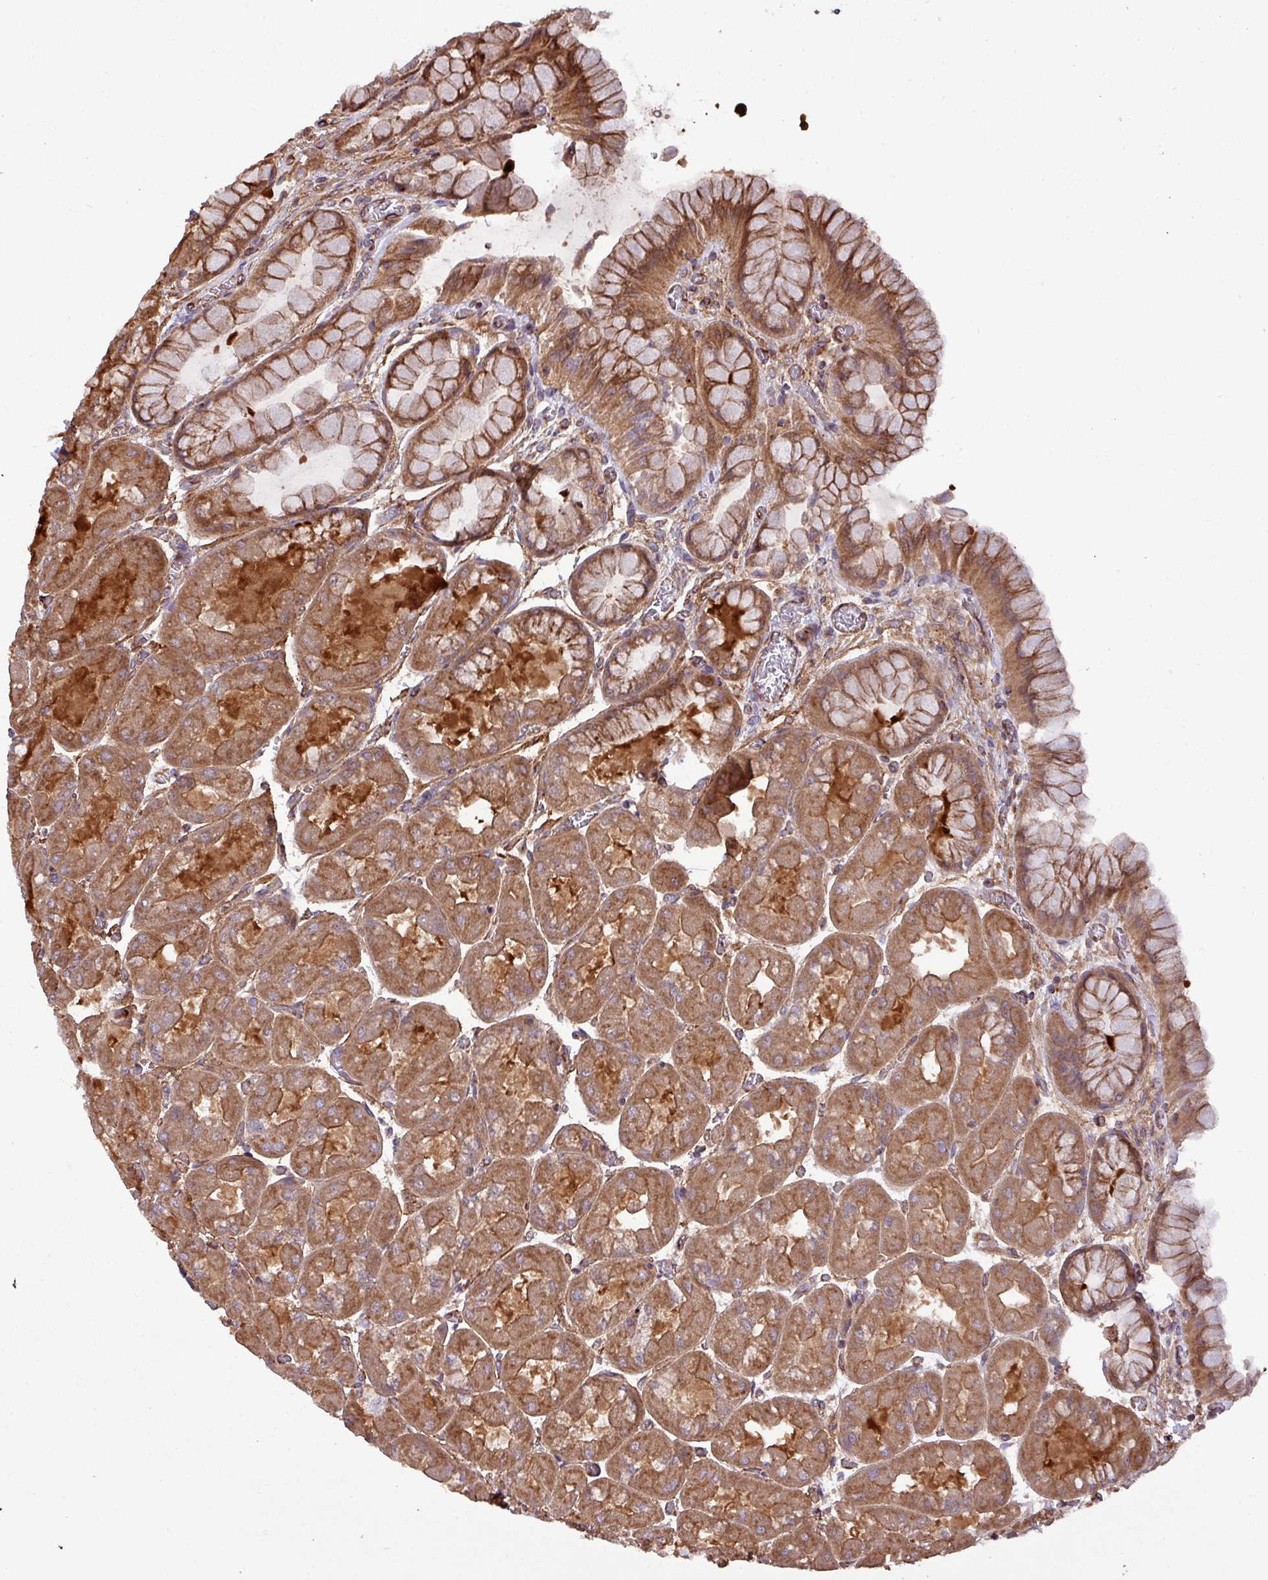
{"staining": {"intensity": "strong", "quantity": ">75%", "location": "cytoplasmic/membranous"}, "tissue": "stomach", "cell_type": "Glandular cells", "image_type": "normal", "snomed": [{"axis": "morphology", "description": "Normal tissue, NOS"}, {"axis": "topography", "description": "Stomach"}], "caption": "Strong cytoplasmic/membranous staining for a protein is appreciated in approximately >75% of glandular cells of normal stomach using immunohistochemistry.", "gene": "ZNF300", "patient": {"sex": "female", "age": 61}}